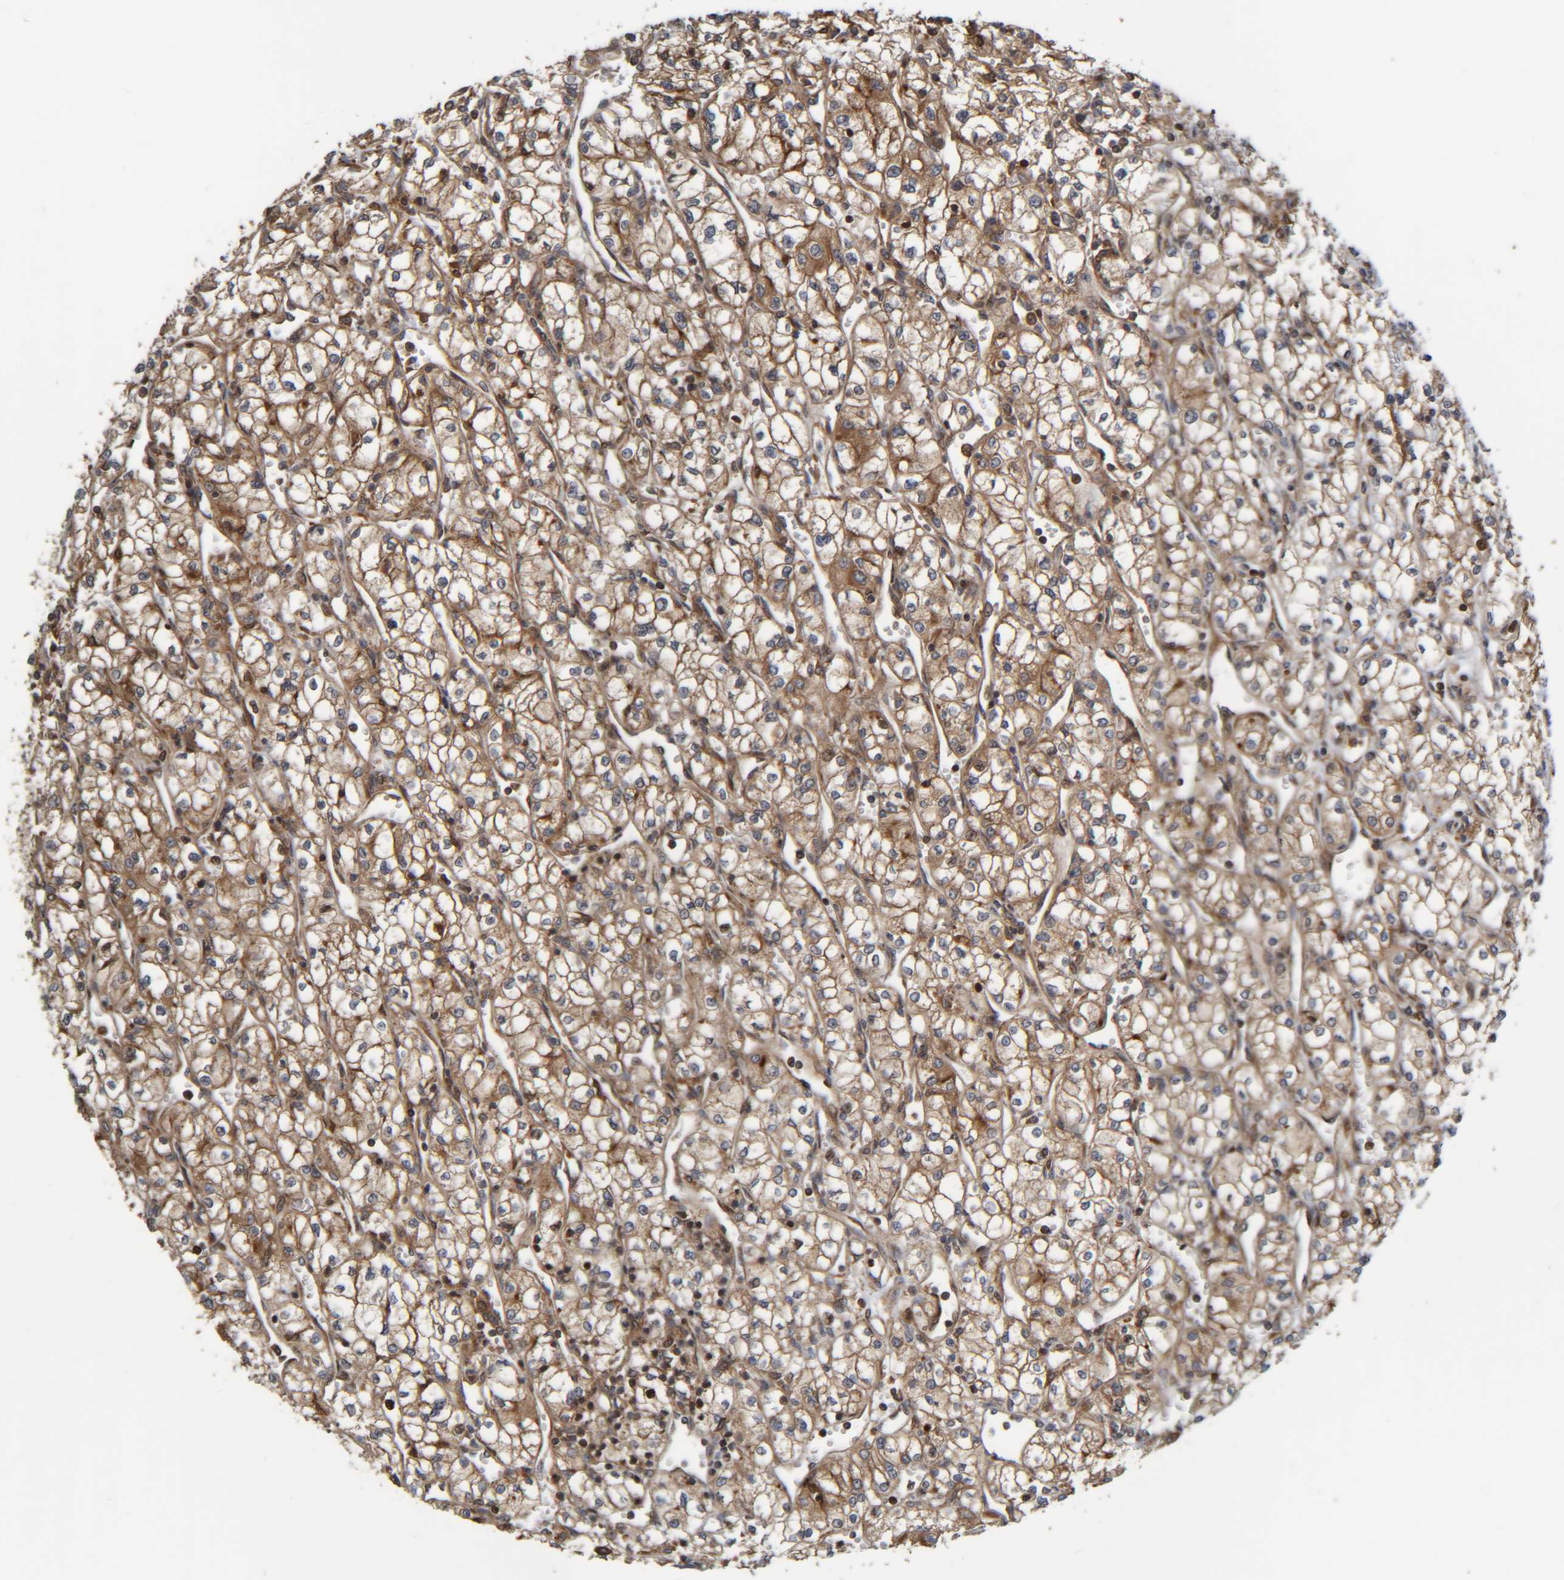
{"staining": {"intensity": "moderate", "quantity": ">75%", "location": "cytoplasmic/membranous"}, "tissue": "renal cancer", "cell_type": "Tumor cells", "image_type": "cancer", "snomed": [{"axis": "morphology", "description": "Adenocarcinoma, NOS"}, {"axis": "topography", "description": "Kidney"}], "caption": "The micrograph reveals staining of renal adenocarcinoma, revealing moderate cytoplasmic/membranous protein expression (brown color) within tumor cells. The staining is performed using DAB (3,3'-diaminobenzidine) brown chromogen to label protein expression. The nuclei are counter-stained blue using hematoxylin.", "gene": "CCDC57", "patient": {"sex": "male", "age": 59}}